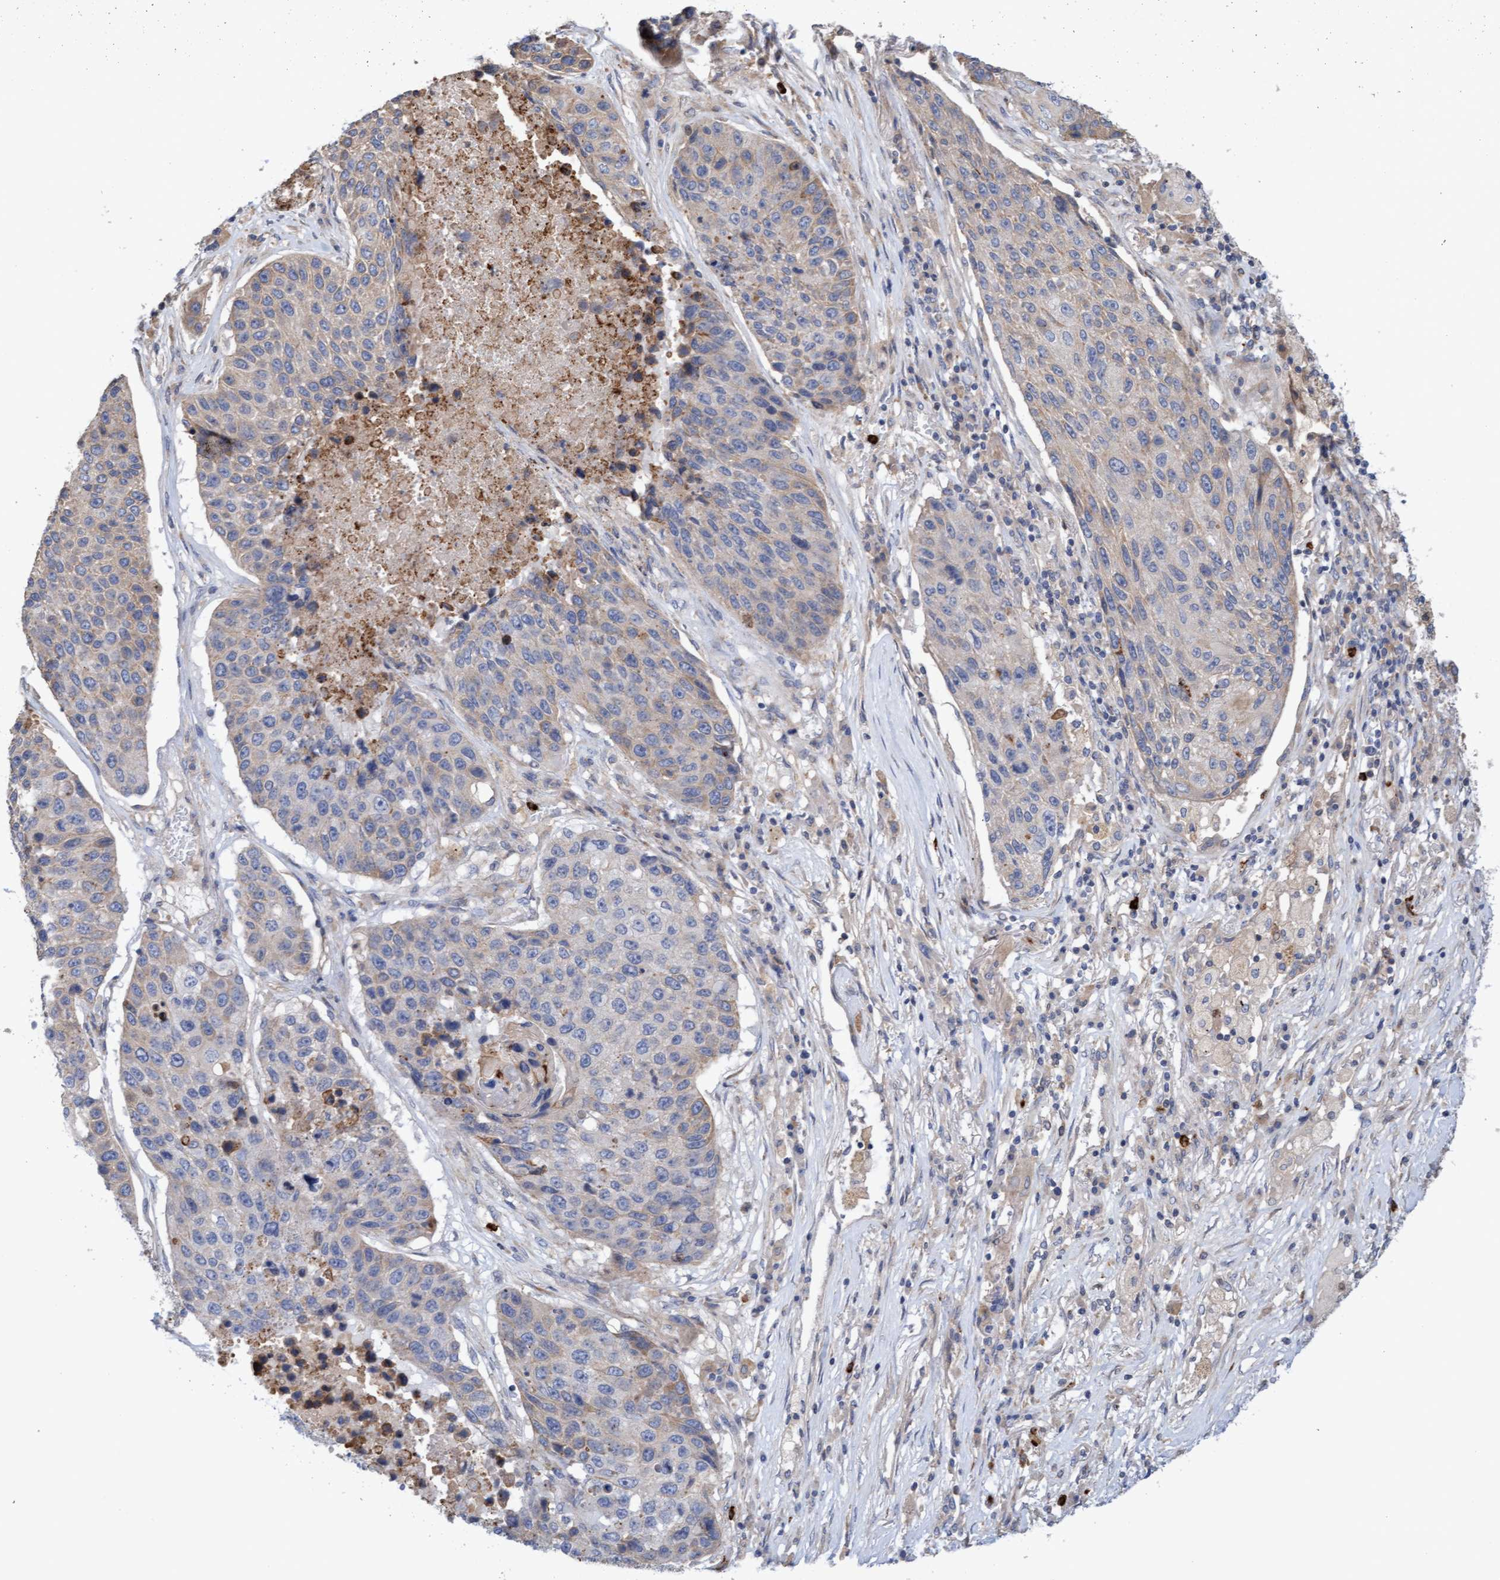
{"staining": {"intensity": "weak", "quantity": "<25%", "location": "cytoplasmic/membranous"}, "tissue": "lung cancer", "cell_type": "Tumor cells", "image_type": "cancer", "snomed": [{"axis": "morphology", "description": "Squamous cell carcinoma, NOS"}, {"axis": "topography", "description": "Lung"}], "caption": "A photomicrograph of lung cancer (squamous cell carcinoma) stained for a protein displays no brown staining in tumor cells.", "gene": "MMP8", "patient": {"sex": "male", "age": 61}}